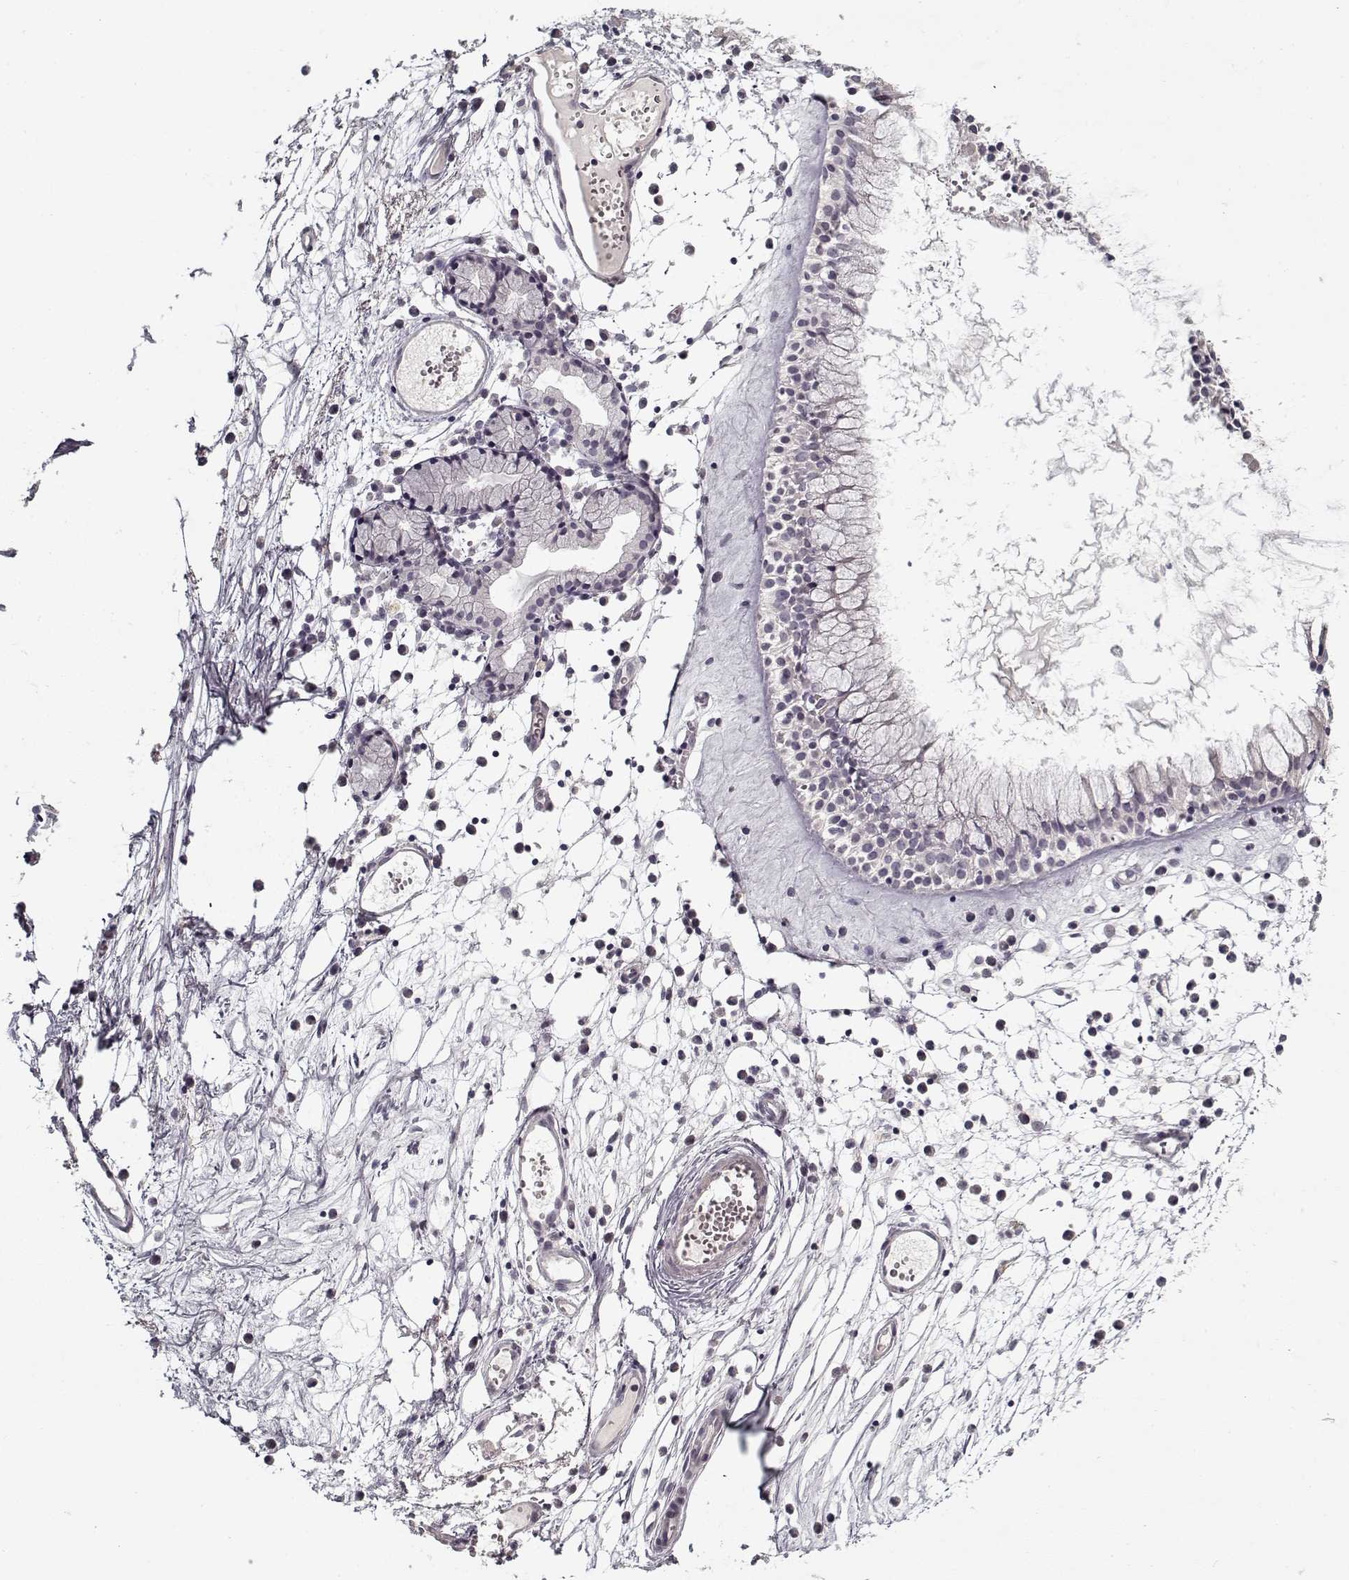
{"staining": {"intensity": "negative", "quantity": "none", "location": "none"}, "tissue": "nasopharynx", "cell_type": "Respiratory epithelial cells", "image_type": "normal", "snomed": [{"axis": "morphology", "description": "Normal tissue, NOS"}, {"axis": "topography", "description": "Nasopharynx"}], "caption": "IHC micrograph of normal human nasopharynx stained for a protein (brown), which exhibits no expression in respiratory epithelial cells.", "gene": "LAMA2", "patient": {"sex": "female", "age": 85}}